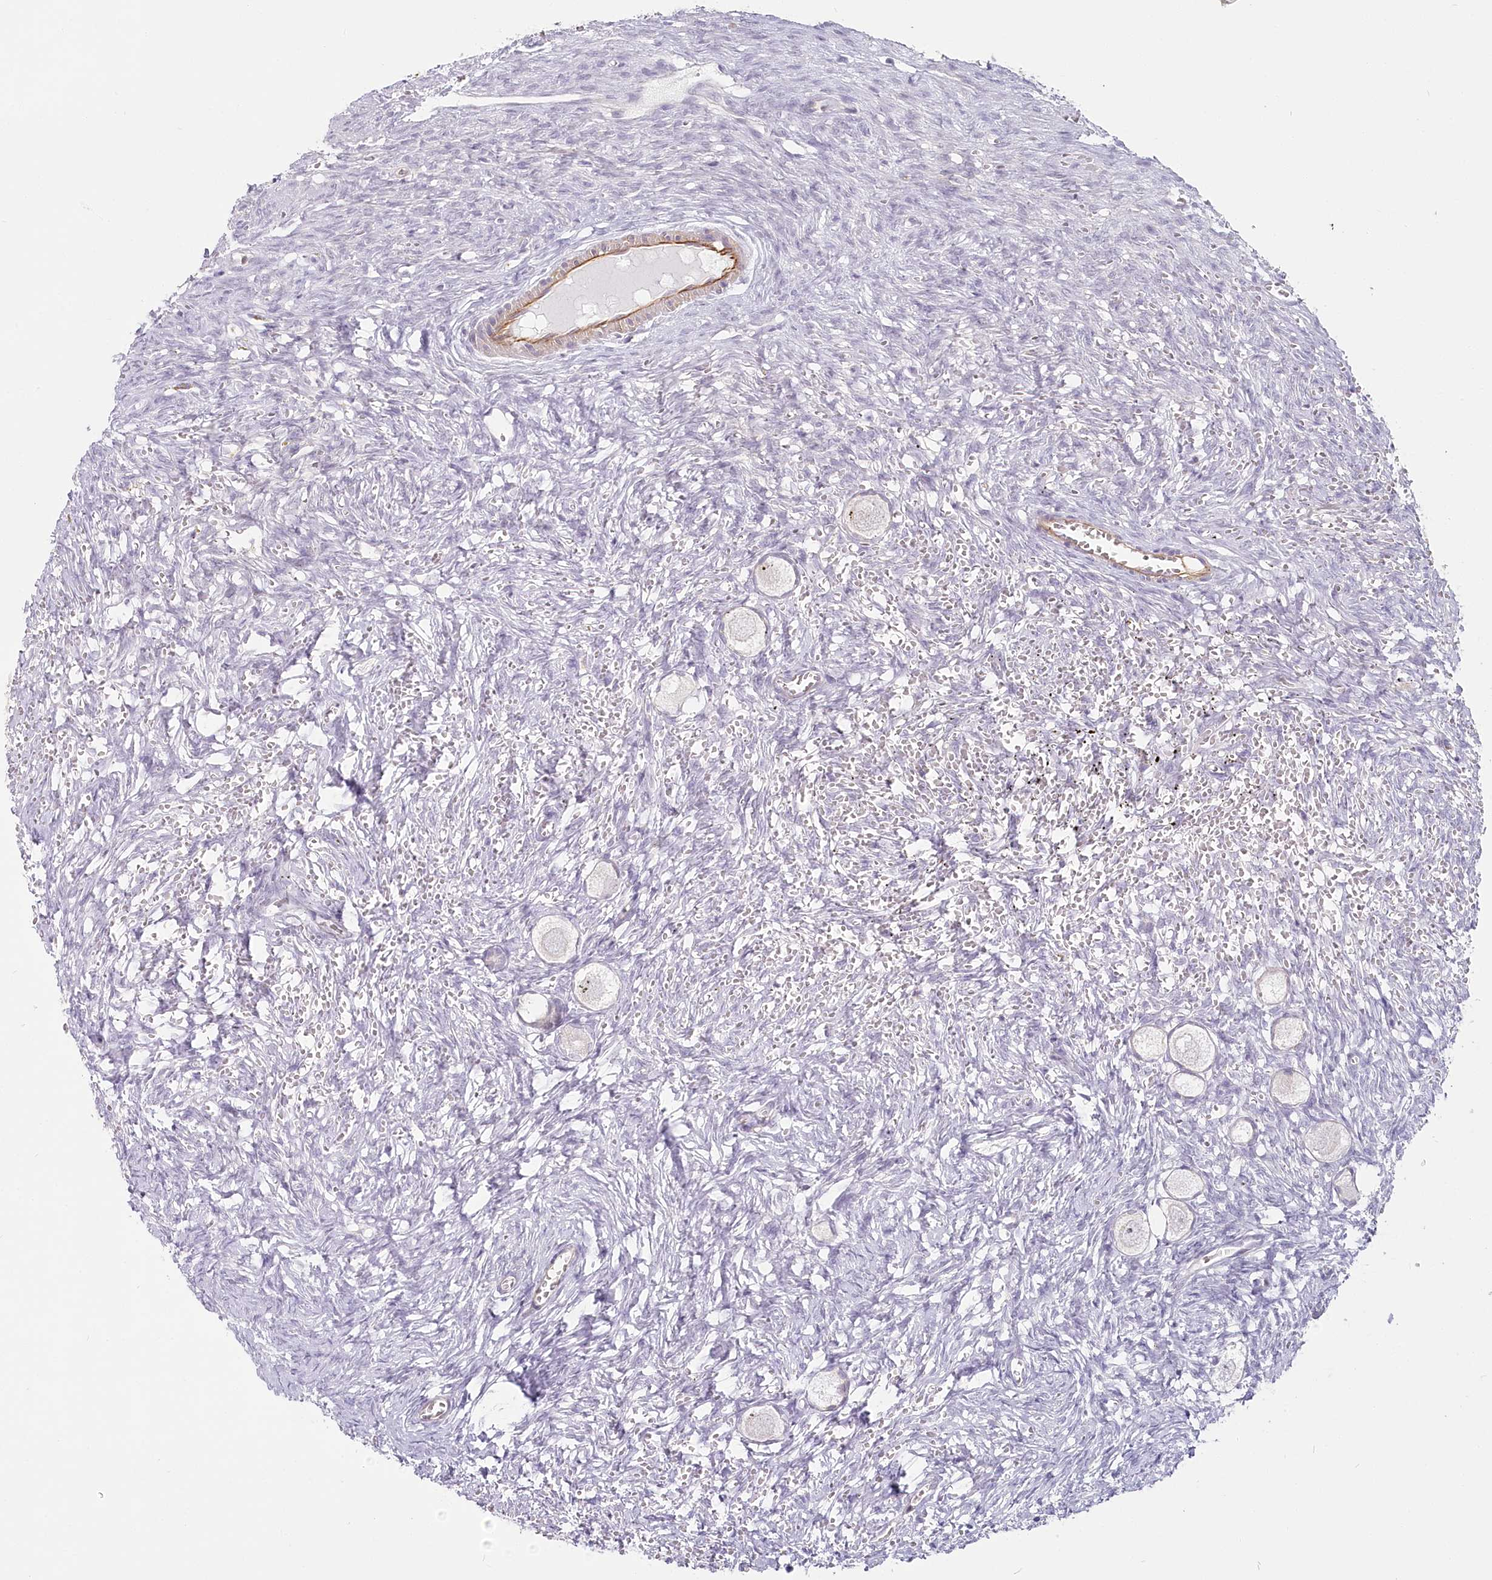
{"staining": {"intensity": "weak", "quantity": "<25%", "location": "nuclear"}, "tissue": "ovary", "cell_type": "Follicle cells", "image_type": "normal", "snomed": [{"axis": "morphology", "description": "Normal tissue, NOS"}, {"axis": "topography", "description": "Ovary"}], "caption": "The image exhibits no significant expression in follicle cells of ovary.", "gene": "ABHD8", "patient": {"sex": "female", "age": 27}}